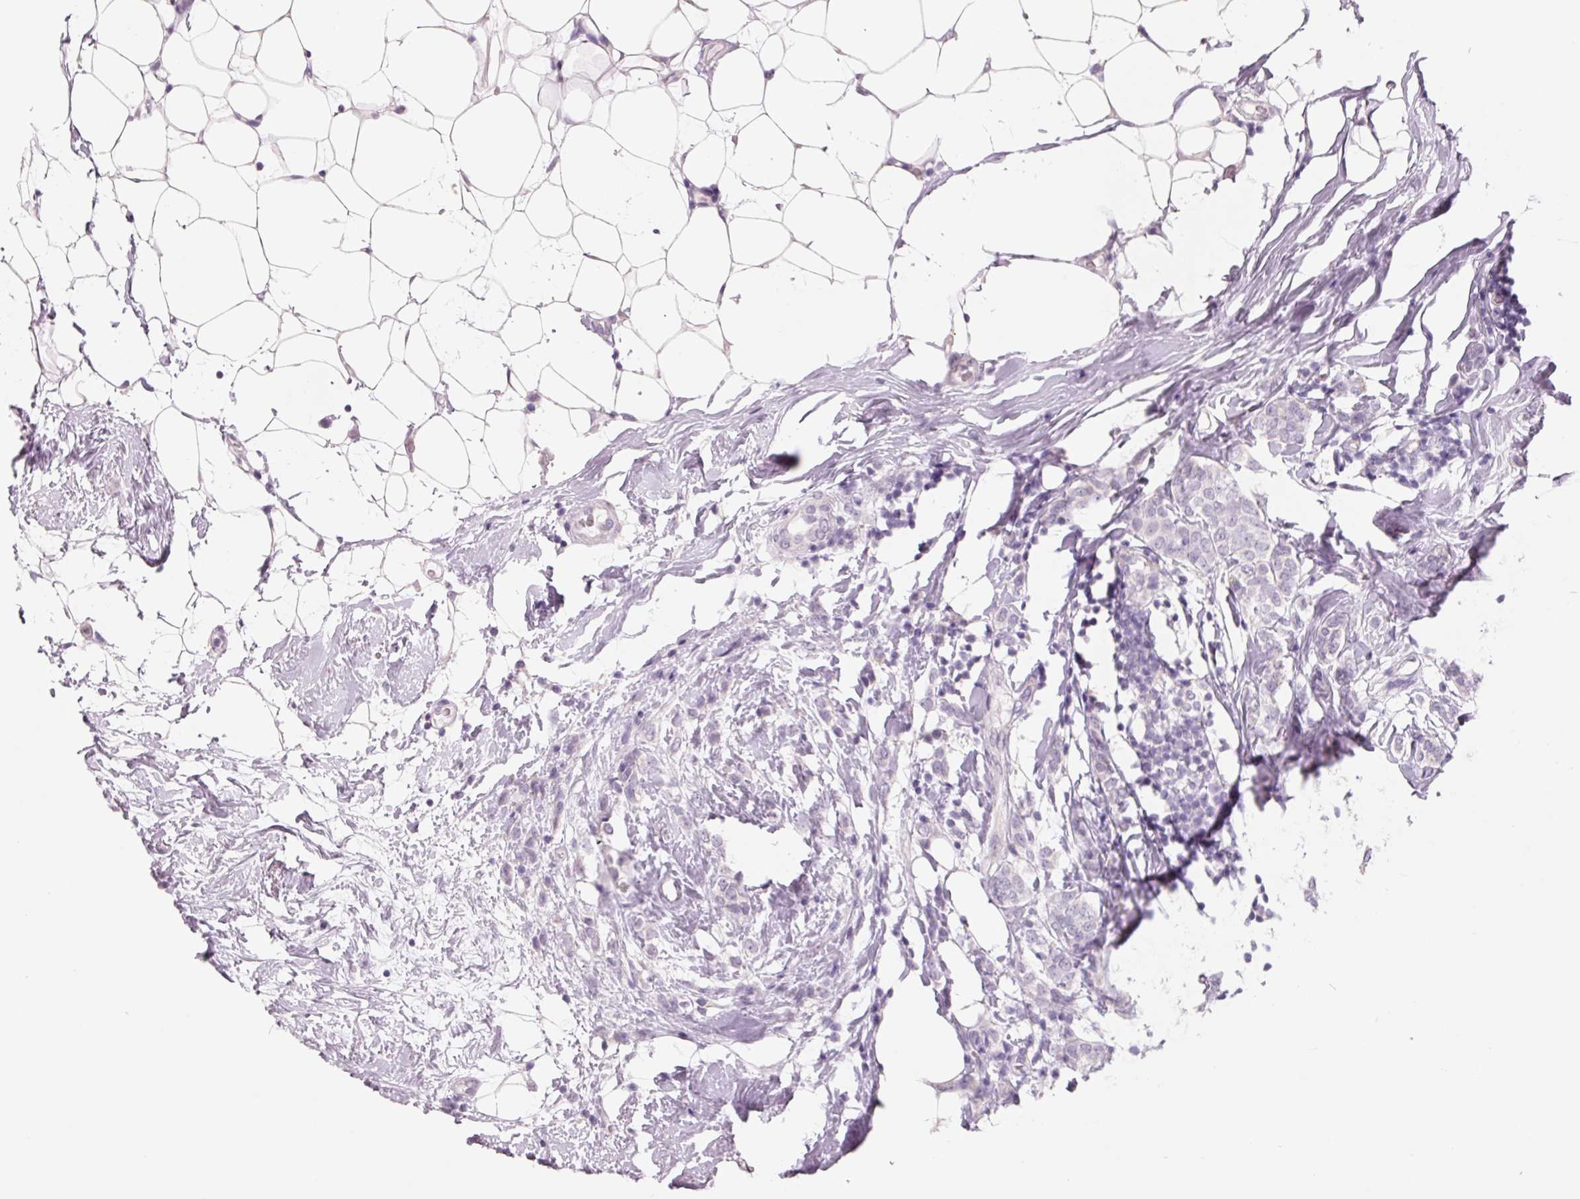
{"staining": {"intensity": "negative", "quantity": "none", "location": "none"}, "tissue": "breast cancer", "cell_type": "Tumor cells", "image_type": "cancer", "snomed": [{"axis": "morphology", "description": "Lobular carcinoma"}, {"axis": "topography", "description": "Breast"}], "caption": "The IHC micrograph has no significant expression in tumor cells of lobular carcinoma (breast) tissue. Nuclei are stained in blue.", "gene": "FTCD", "patient": {"sex": "female", "age": 49}}